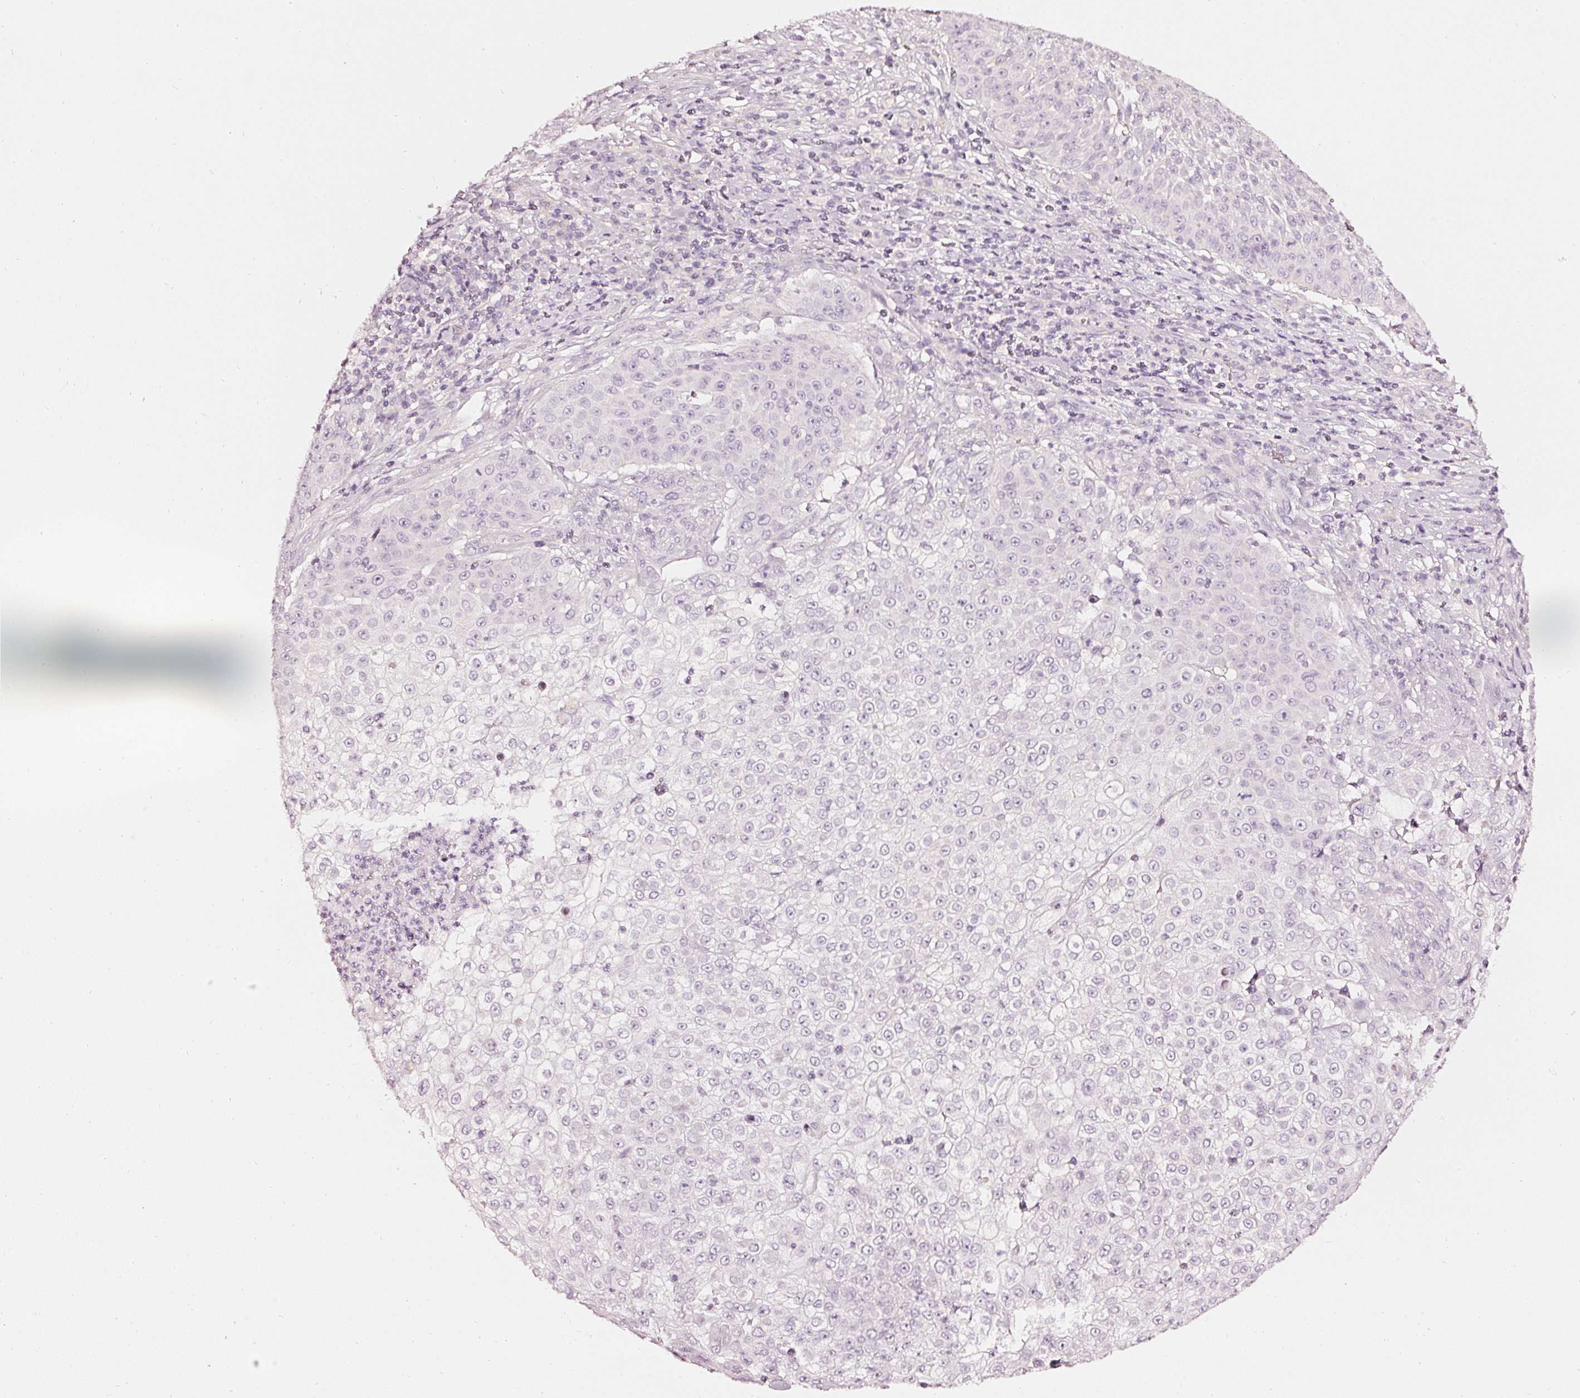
{"staining": {"intensity": "negative", "quantity": "none", "location": "none"}, "tissue": "skin cancer", "cell_type": "Tumor cells", "image_type": "cancer", "snomed": [{"axis": "morphology", "description": "Squamous cell carcinoma, NOS"}, {"axis": "topography", "description": "Skin"}], "caption": "An image of human squamous cell carcinoma (skin) is negative for staining in tumor cells. (Brightfield microscopy of DAB (3,3'-diaminobenzidine) IHC at high magnification).", "gene": "CNP", "patient": {"sex": "male", "age": 24}}